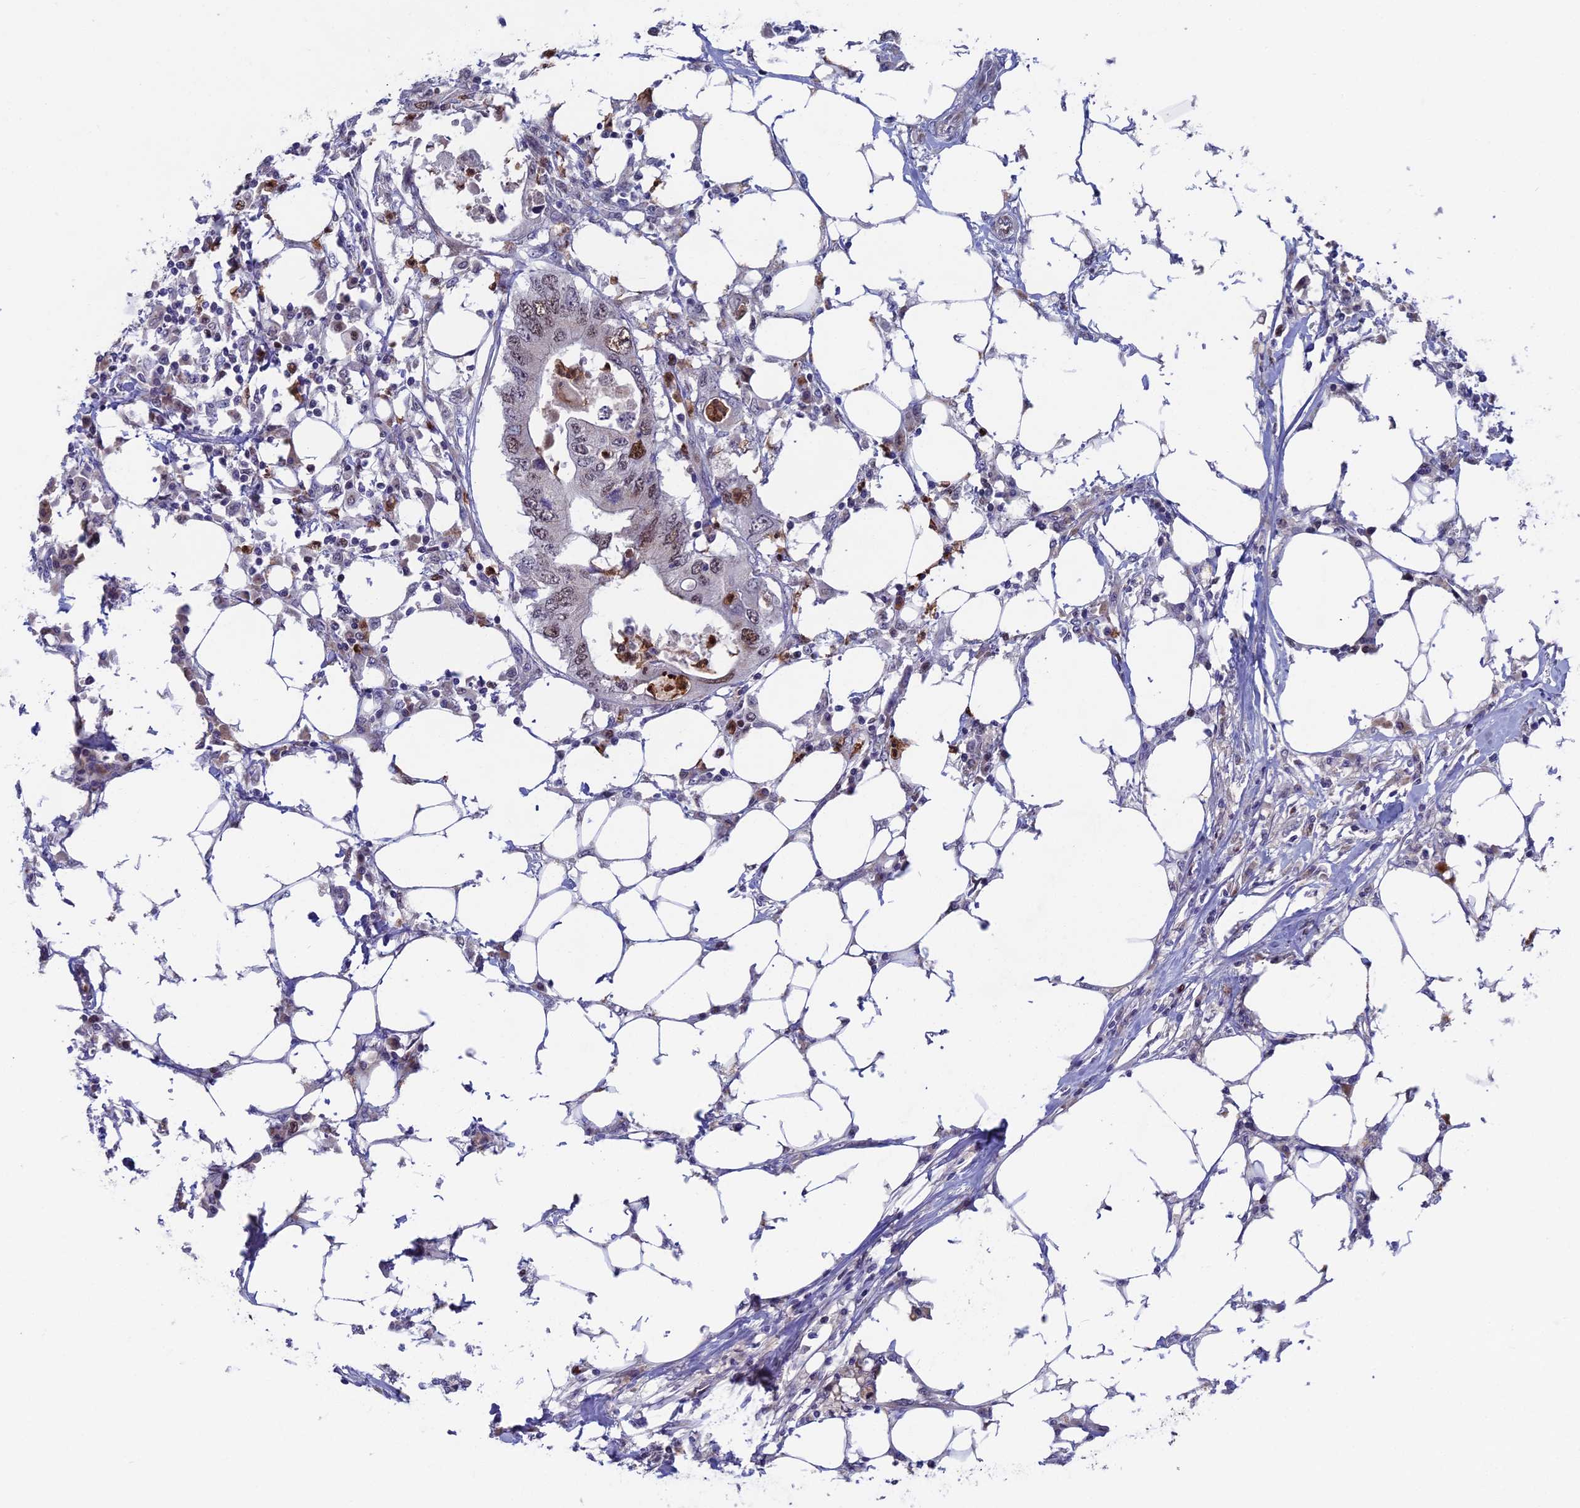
{"staining": {"intensity": "moderate", "quantity": "<25%", "location": "nuclear"}, "tissue": "colorectal cancer", "cell_type": "Tumor cells", "image_type": "cancer", "snomed": [{"axis": "morphology", "description": "Adenocarcinoma, NOS"}, {"axis": "topography", "description": "Colon"}], "caption": "Adenocarcinoma (colorectal) stained for a protein (brown) exhibits moderate nuclear positive expression in about <25% of tumor cells.", "gene": "LIG1", "patient": {"sex": "male", "age": 71}}